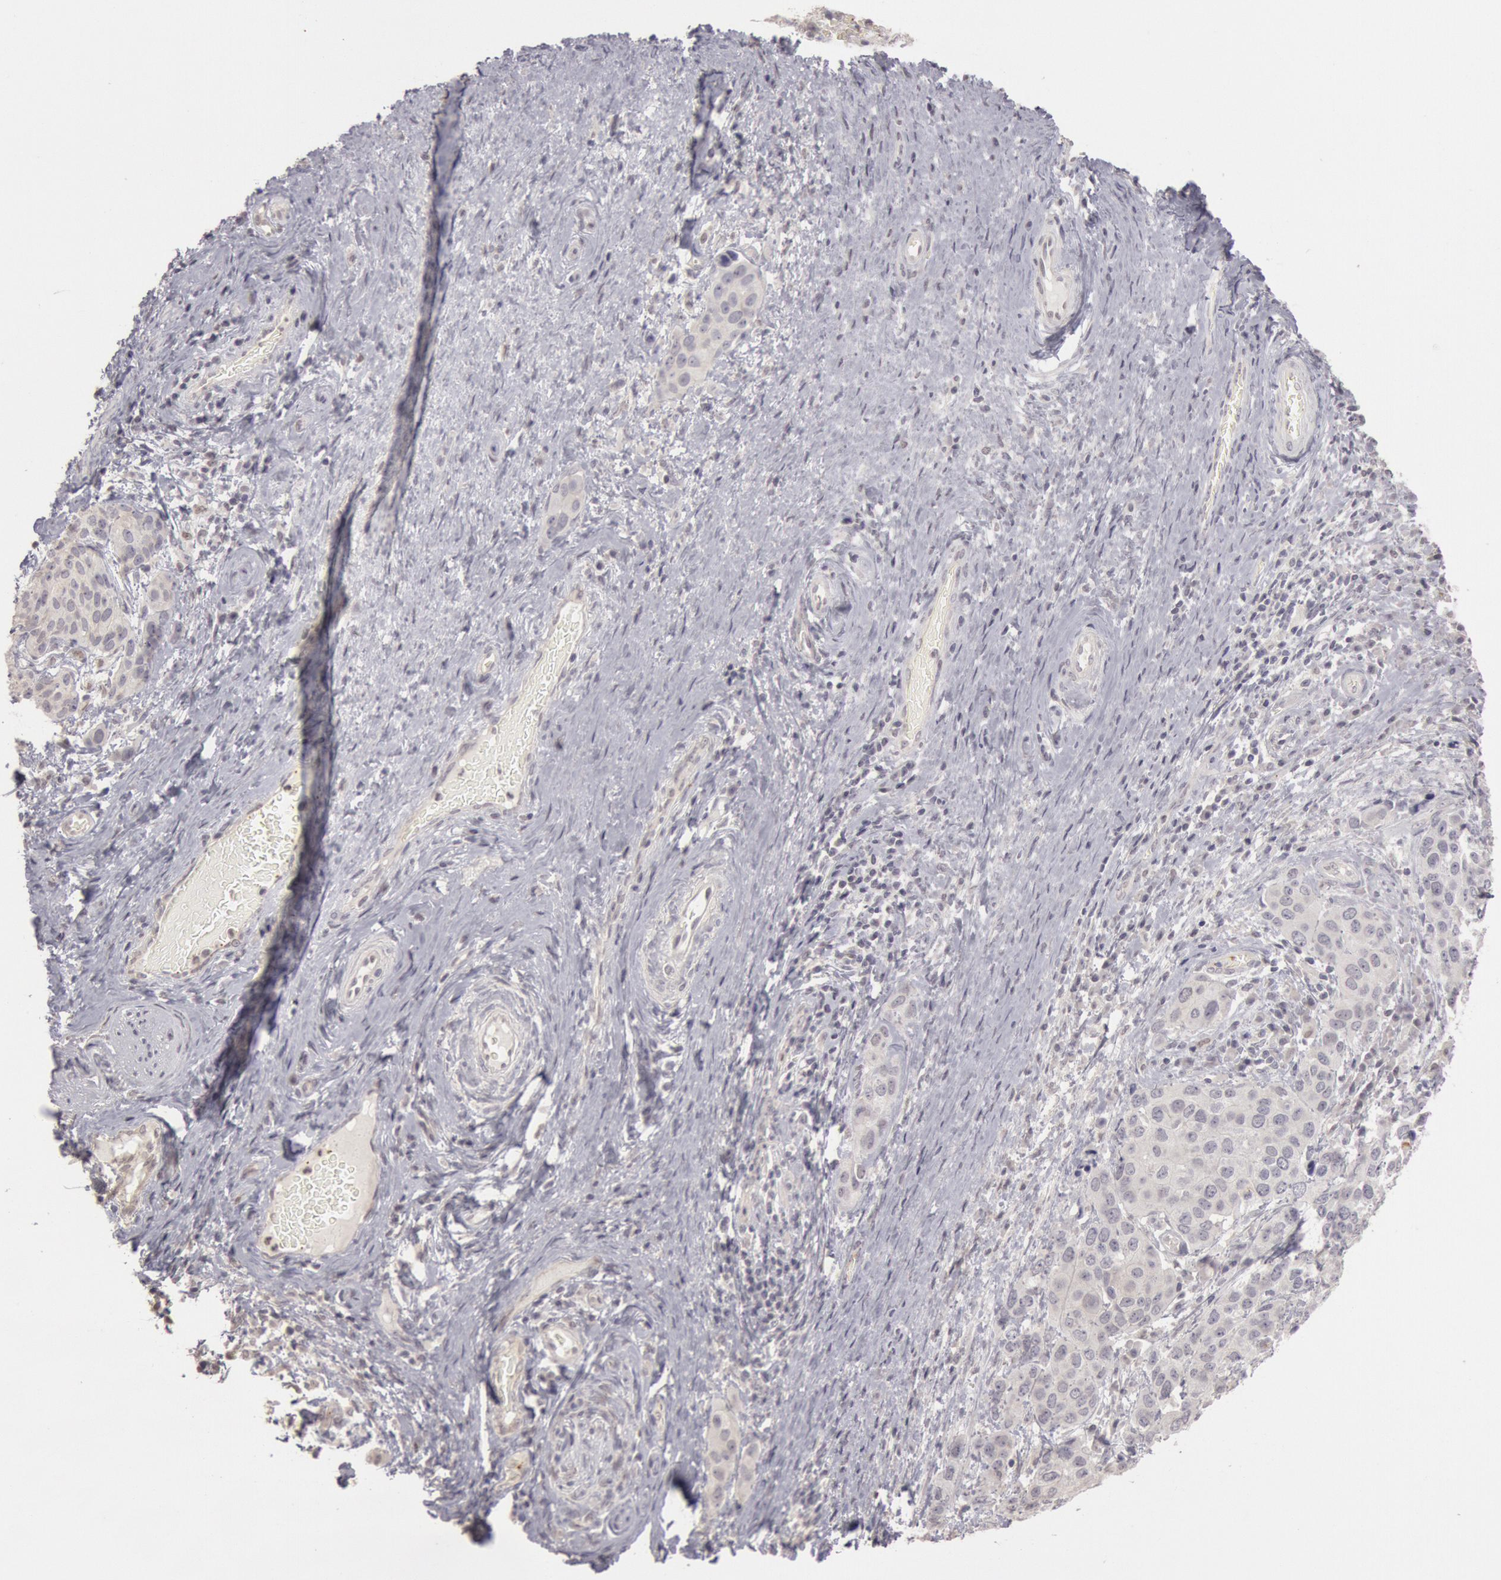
{"staining": {"intensity": "negative", "quantity": "none", "location": "none"}, "tissue": "cervical cancer", "cell_type": "Tumor cells", "image_type": "cancer", "snomed": [{"axis": "morphology", "description": "Squamous cell carcinoma, NOS"}, {"axis": "topography", "description": "Cervix"}], "caption": "A high-resolution photomicrograph shows immunohistochemistry (IHC) staining of cervical squamous cell carcinoma, which demonstrates no significant expression in tumor cells.", "gene": "RIMBP3C", "patient": {"sex": "female", "age": 54}}